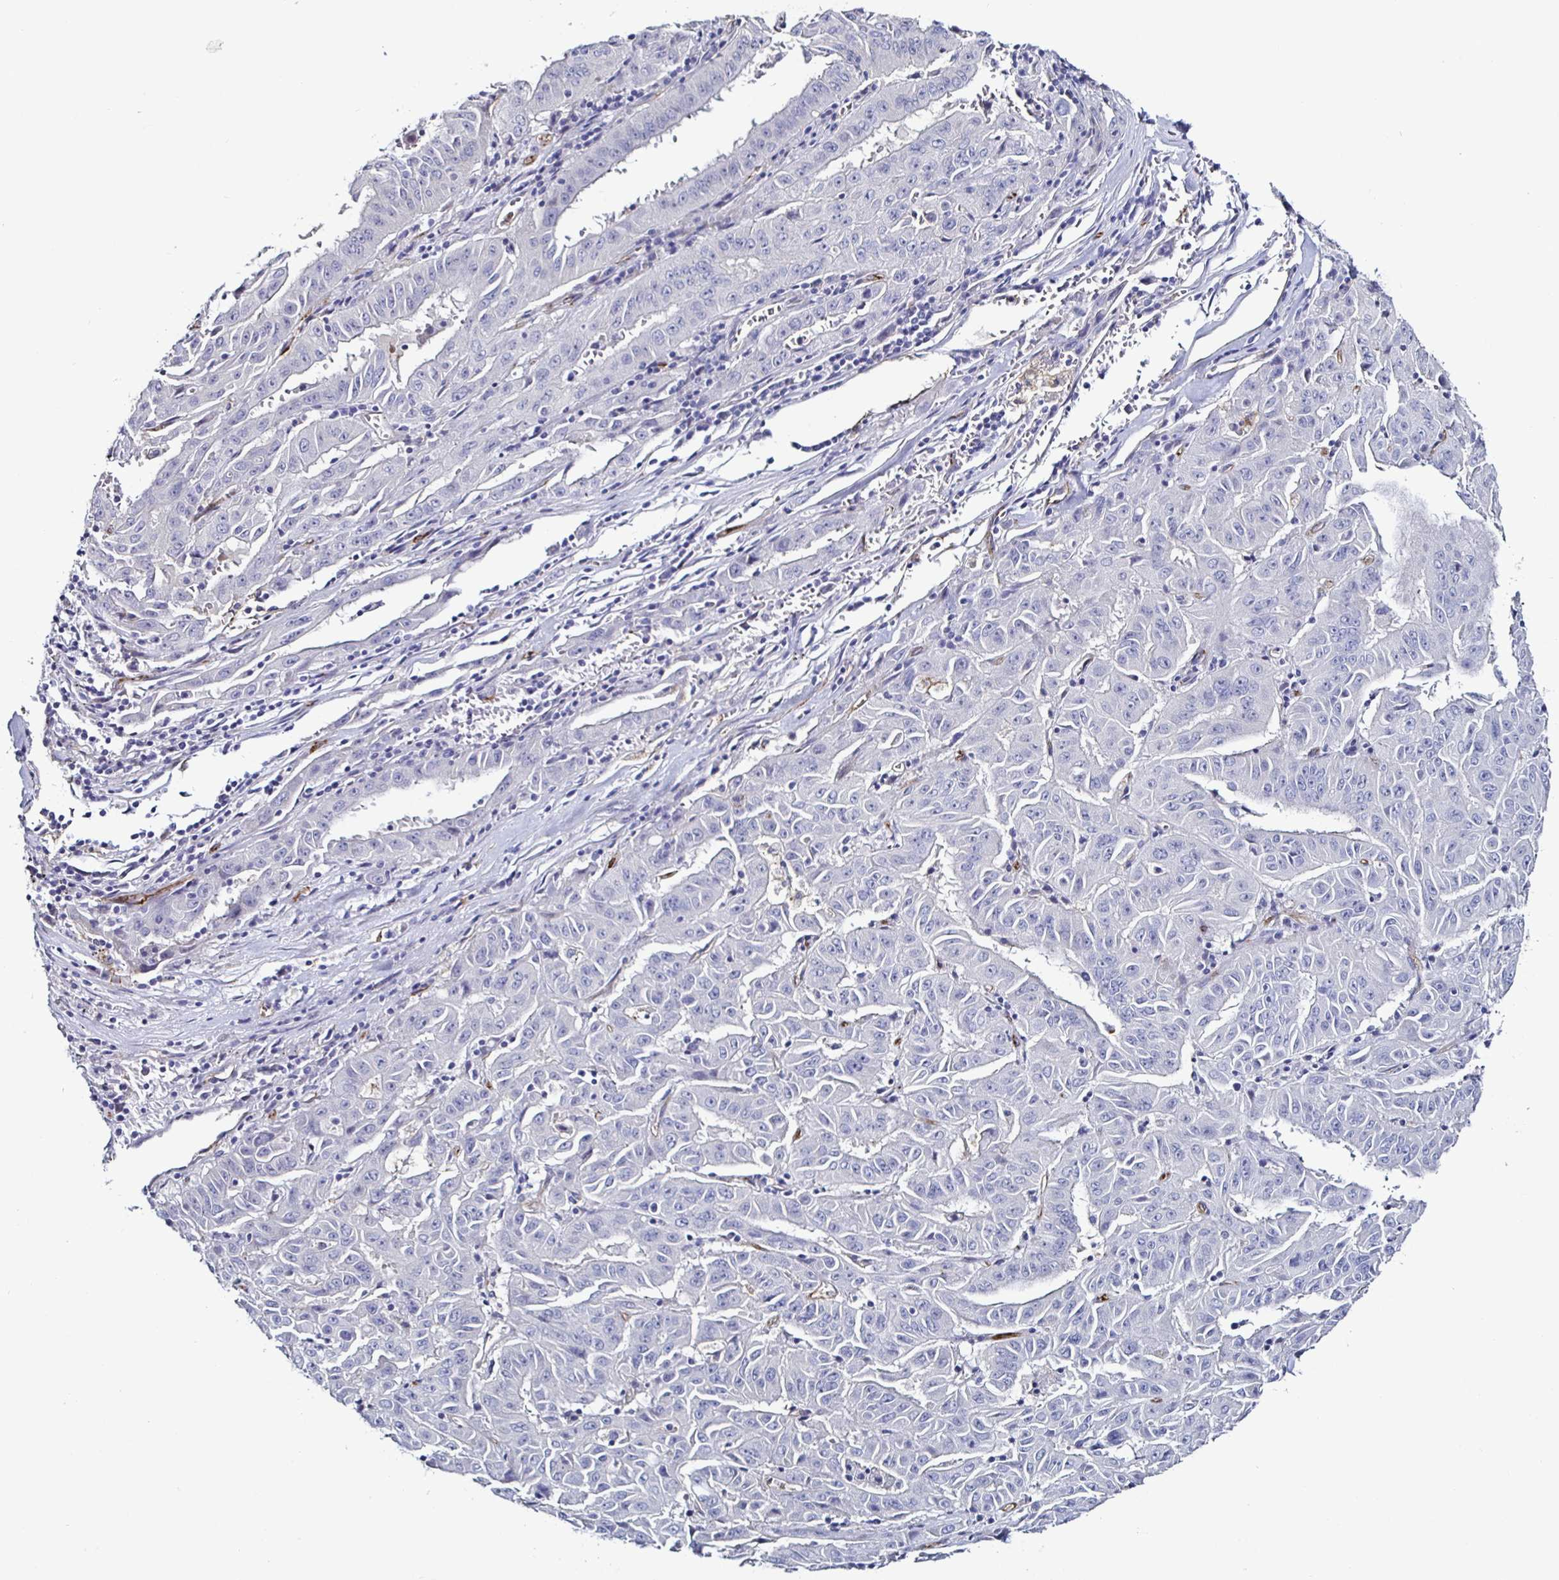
{"staining": {"intensity": "negative", "quantity": "none", "location": "none"}, "tissue": "pancreatic cancer", "cell_type": "Tumor cells", "image_type": "cancer", "snomed": [{"axis": "morphology", "description": "Adenocarcinoma, NOS"}, {"axis": "topography", "description": "Pancreas"}], "caption": "IHC micrograph of neoplastic tissue: human adenocarcinoma (pancreatic) stained with DAB displays no significant protein staining in tumor cells.", "gene": "ACSBG2", "patient": {"sex": "male", "age": 63}}